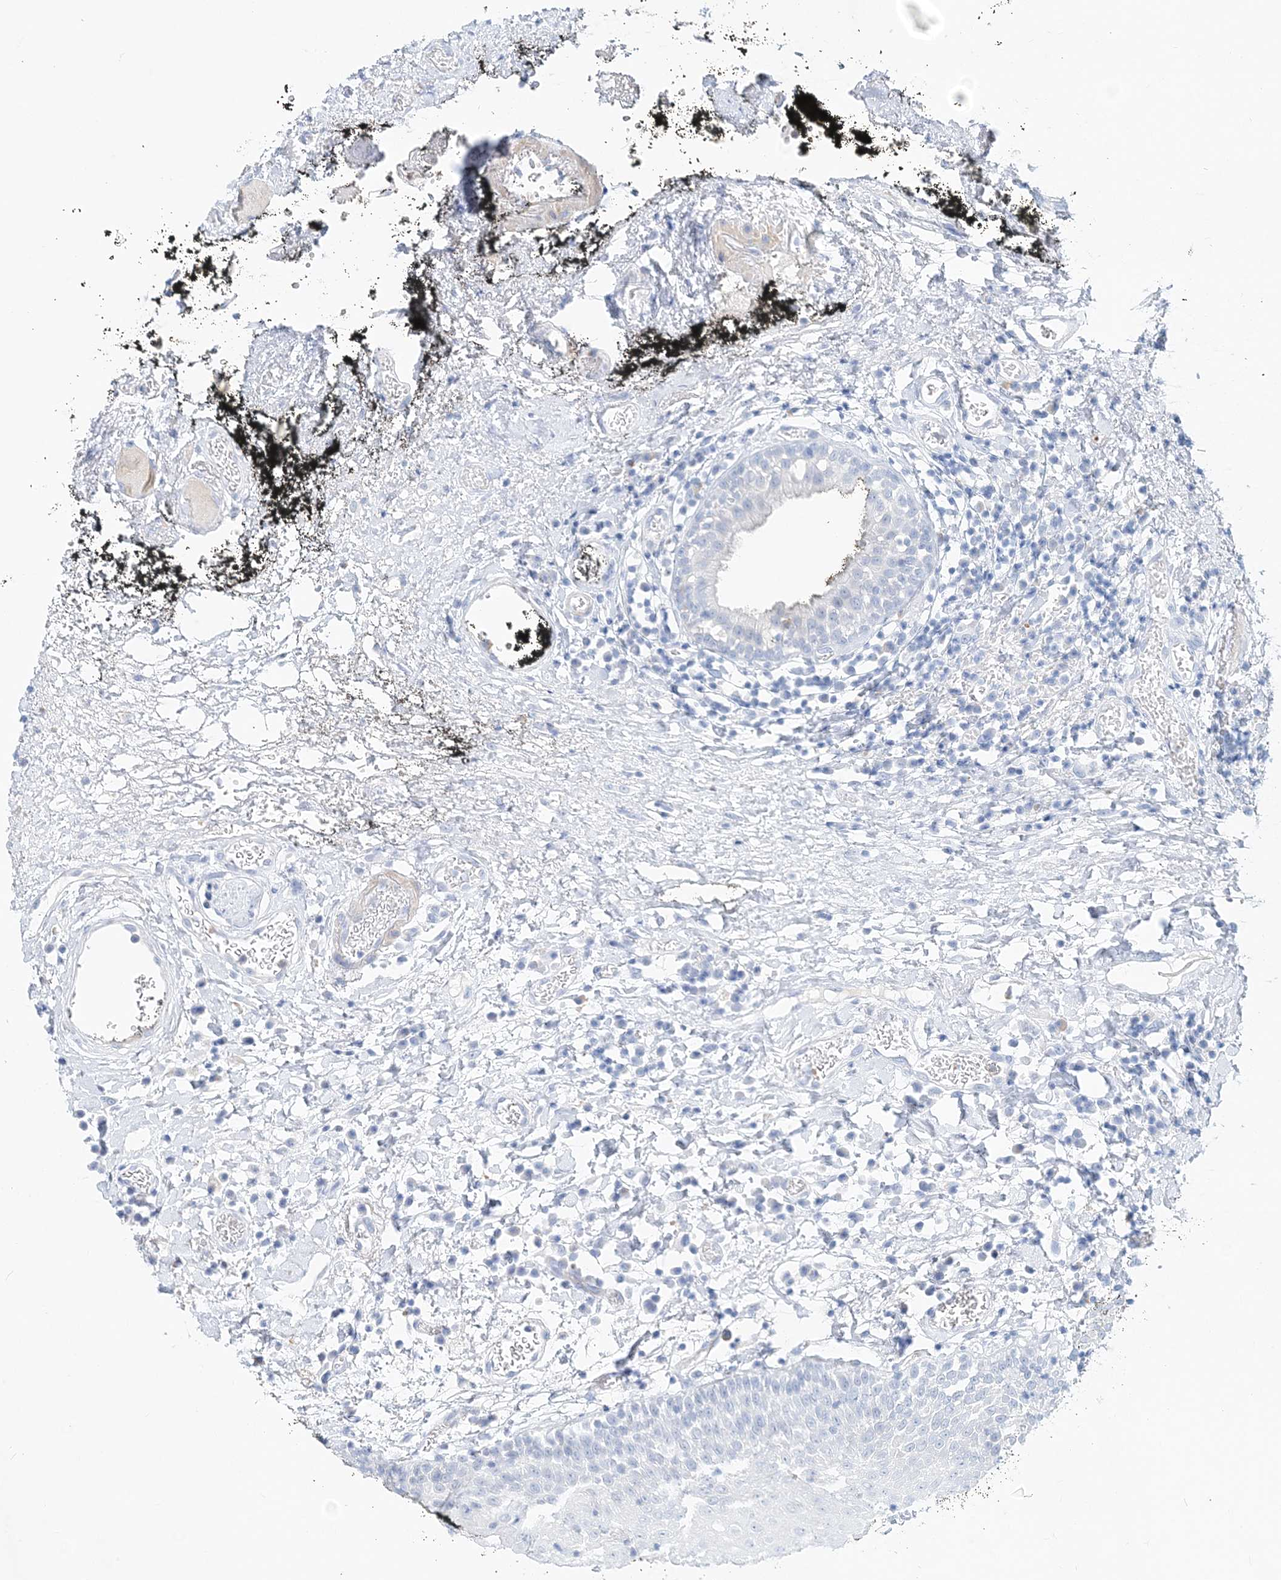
{"staining": {"intensity": "negative", "quantity": "none", "location": "none"}, "tissue": "oral mucosa", "cell_type": "Squamous epithelial cells", "image_type": "normal", "snomed": [{"axis": "morphology", "description": "Normal tissue, NOS"}, {"axis": "topography", "description": "Oral tissue"}], "caption": "DAB immunohistochemical staining of benign oral mucosa shows no significant positivity in squamous epithelial cells.", "gene": "DNAH5", "patient": {"sex": "male", "age": 74}}